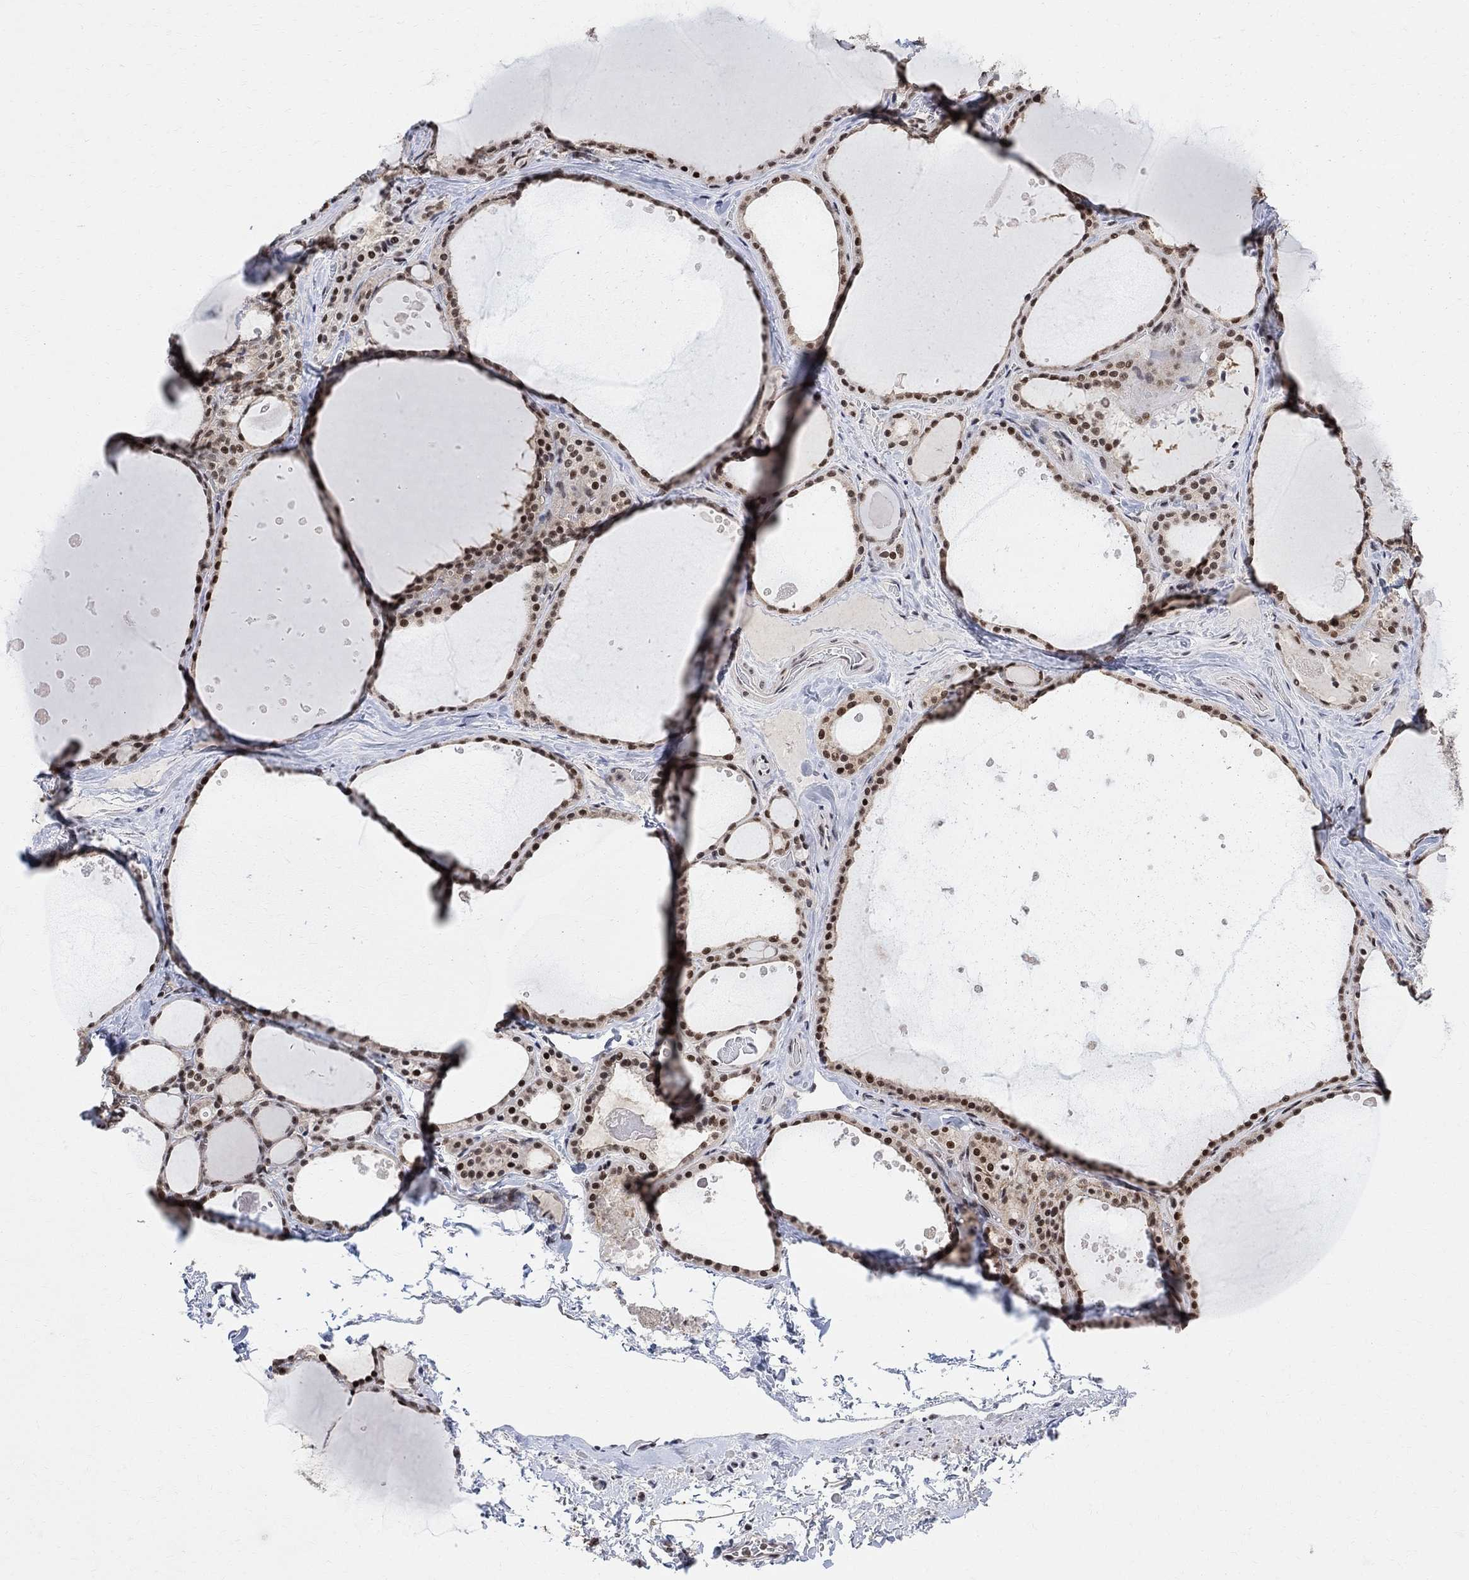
{"staining": {"intensity": "strong", "quantity": "25%-75%", "location": "nuclear"}, "tissue": "thyroid gland", "cell_type": "Glandular cells", "image_type": "normal", "snomed": [{"axis": "morphology", "description": "Normal tissue, NOS"}, {"axis": "topography", "description": "Thyroid gland"}], "caption": "Glandular cells reveal strong nuclear staining in about 25%-75% of cells in normal thyroid gland. The staining is performed using DAB brown chromogen to label protein expression. The nuclei are counter-stained blue using hematoxylin.", "gene": "E4F1", "patient": {"sex": "male", "age": 63}}